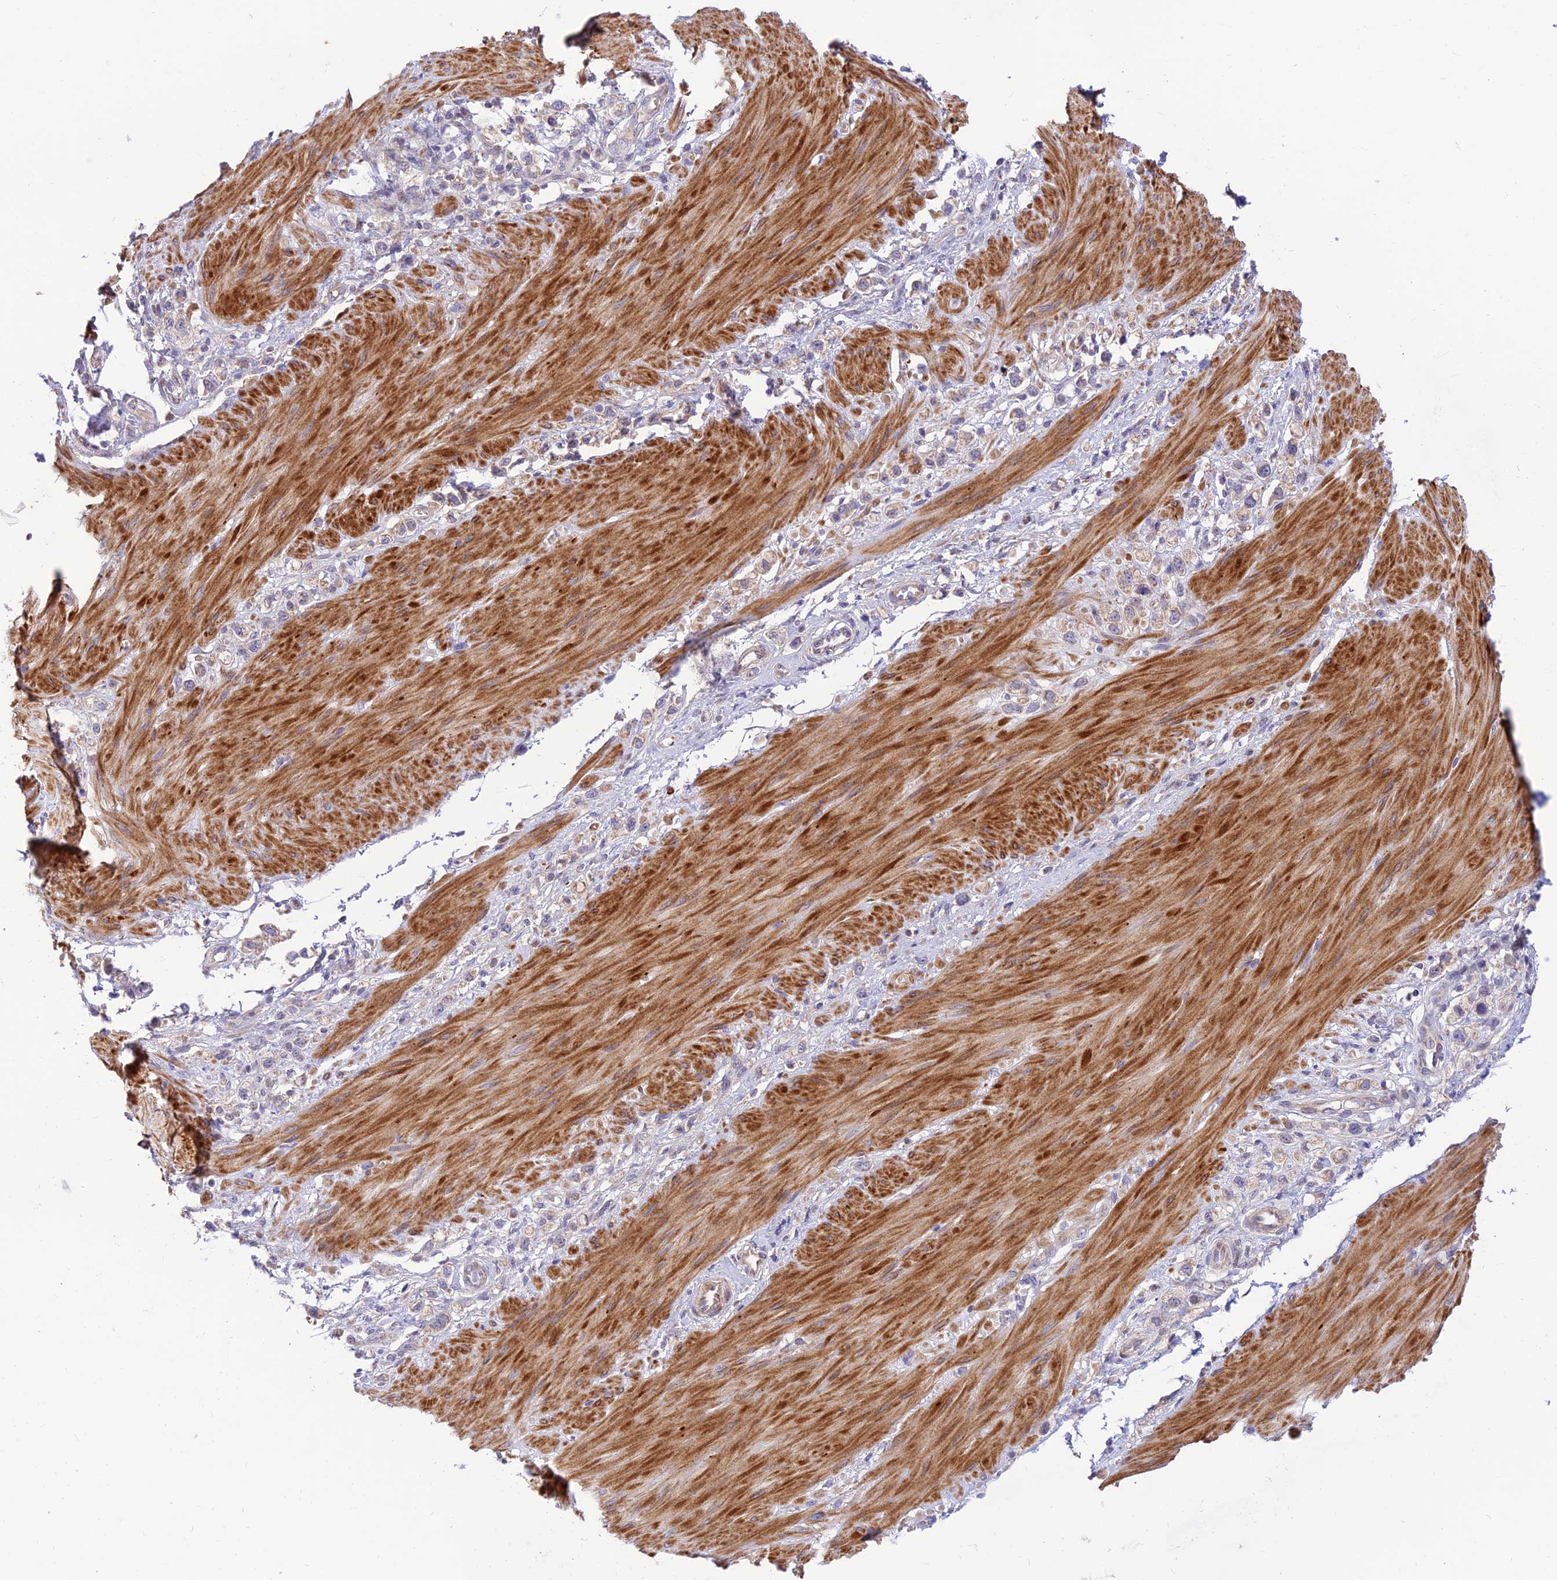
{"staining": {"intensity": "weak", "quantity": "<25%", "location": "cytoplasmic/membranous"}, "tissue": "stomach cancer", "cell_type": "Tumor cells", "image_type": "cancer", "snomed": [{"axis": "morphology", "description": "Adenocarcinoma, NOS"}, {"axis": "topography", "description": "Stomach"}], "caption": "IHC photomicrograph of neoplastic tissue: adenocarcinoma (stomach) stained with DAB shows no significant protein expression in tumor cells. Brightfield microscopy of immunohistochemistry (IHC) stained with DAB (brown) and hematoxylin (blue), captured at high magnification.", "gene": "FAM186B", "patient": {"sex": "female", "age": 65}}